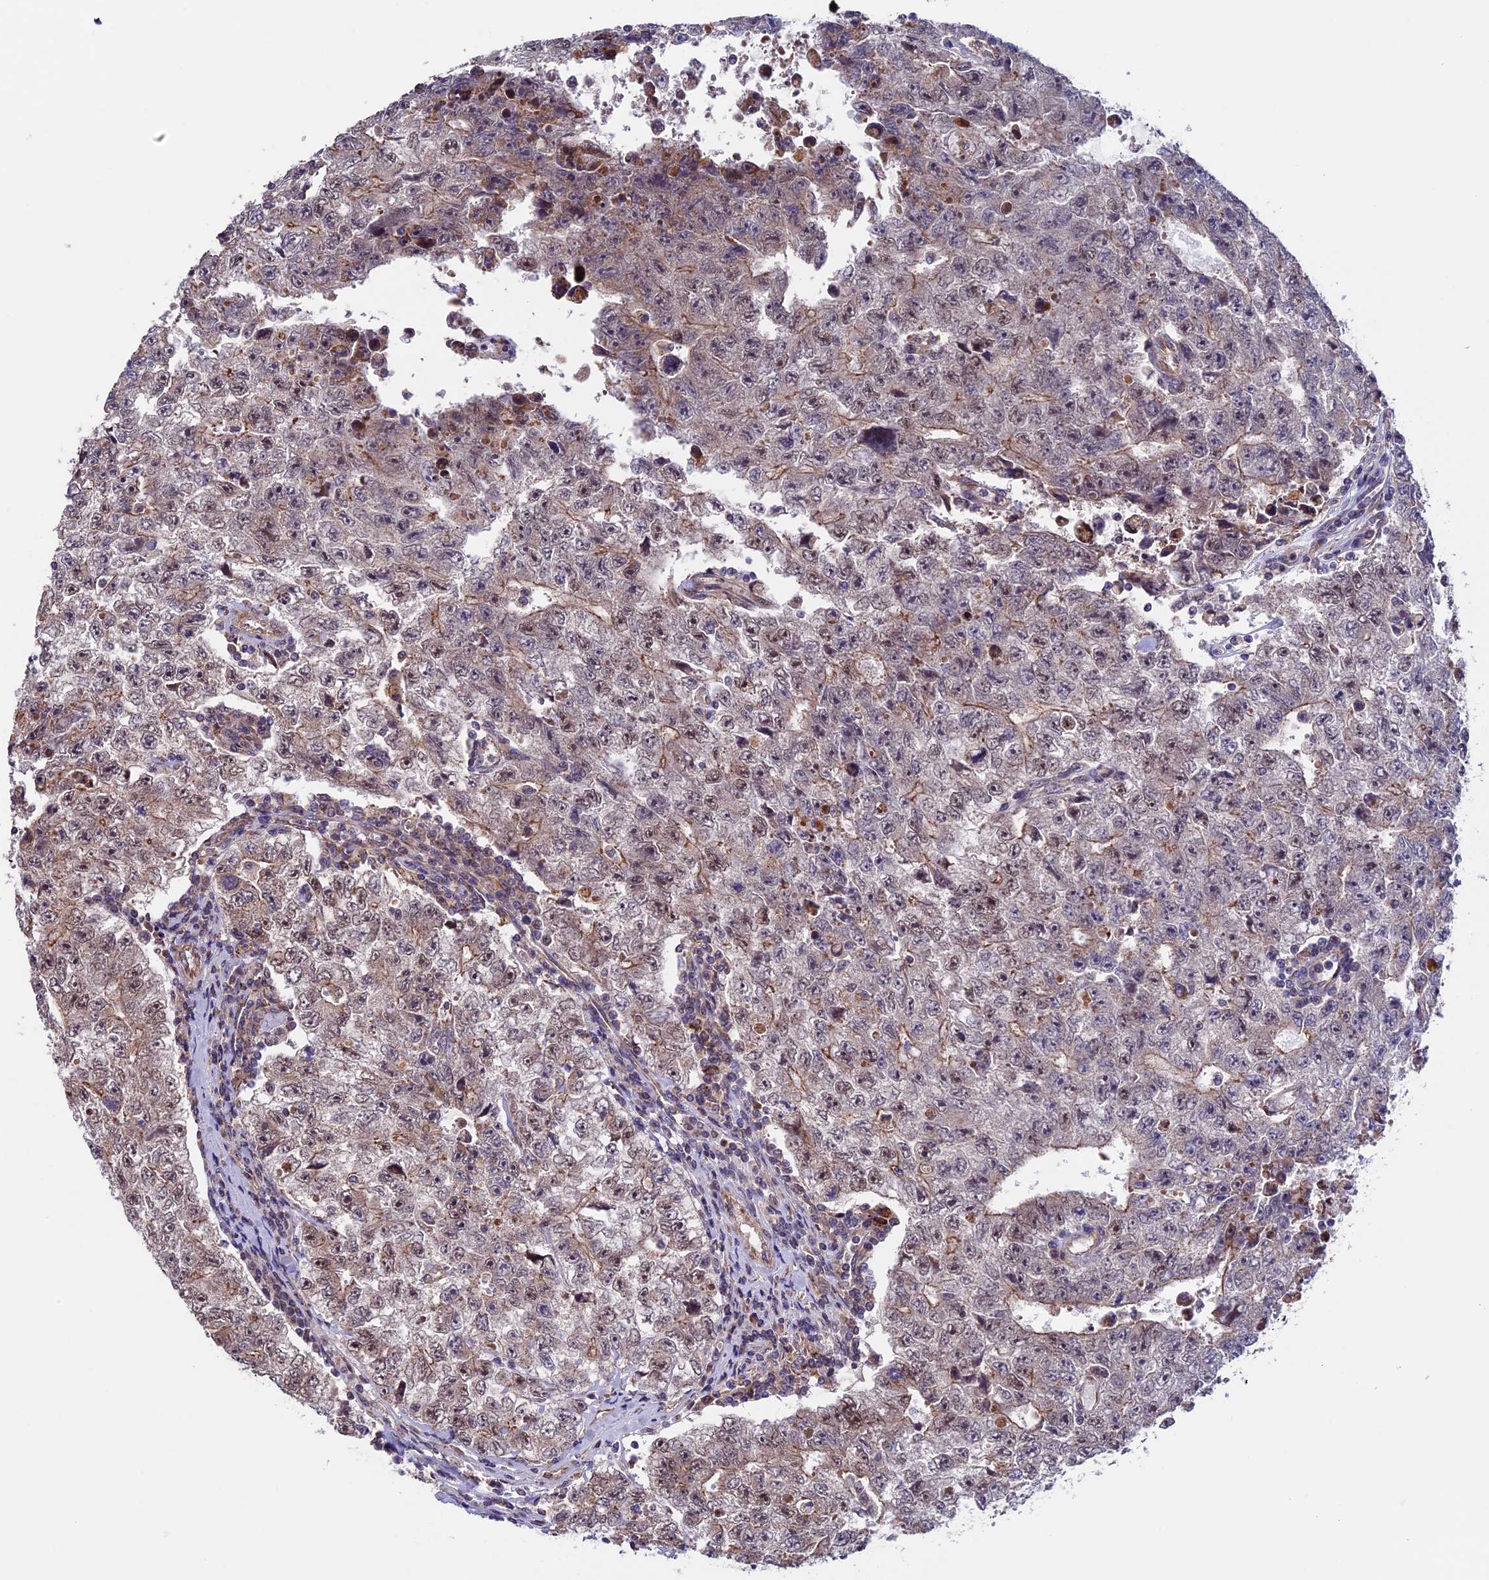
{"staining": {"intensity": "weak", "quantity": "25%-75%", "location": "cytoplasmic/membranous"}, "tissue": "testis cancer", "cell_type": "Tumor cells", "image_type": "cancer", "snomed": [{"axis": "morphology", "description": "Carcinoma, Embryonal, NOS"}, {"axis": "topography", "description": "Testis"}], "caption": "Tumor cells exhibit low levels of weak cytoplasmic/membranous staining in approximately 25%-75% of cells in human testis cancer (embryonal carcinoma).", "gene": "RNF17", "patient": {"sex": "male", "age": 17}}